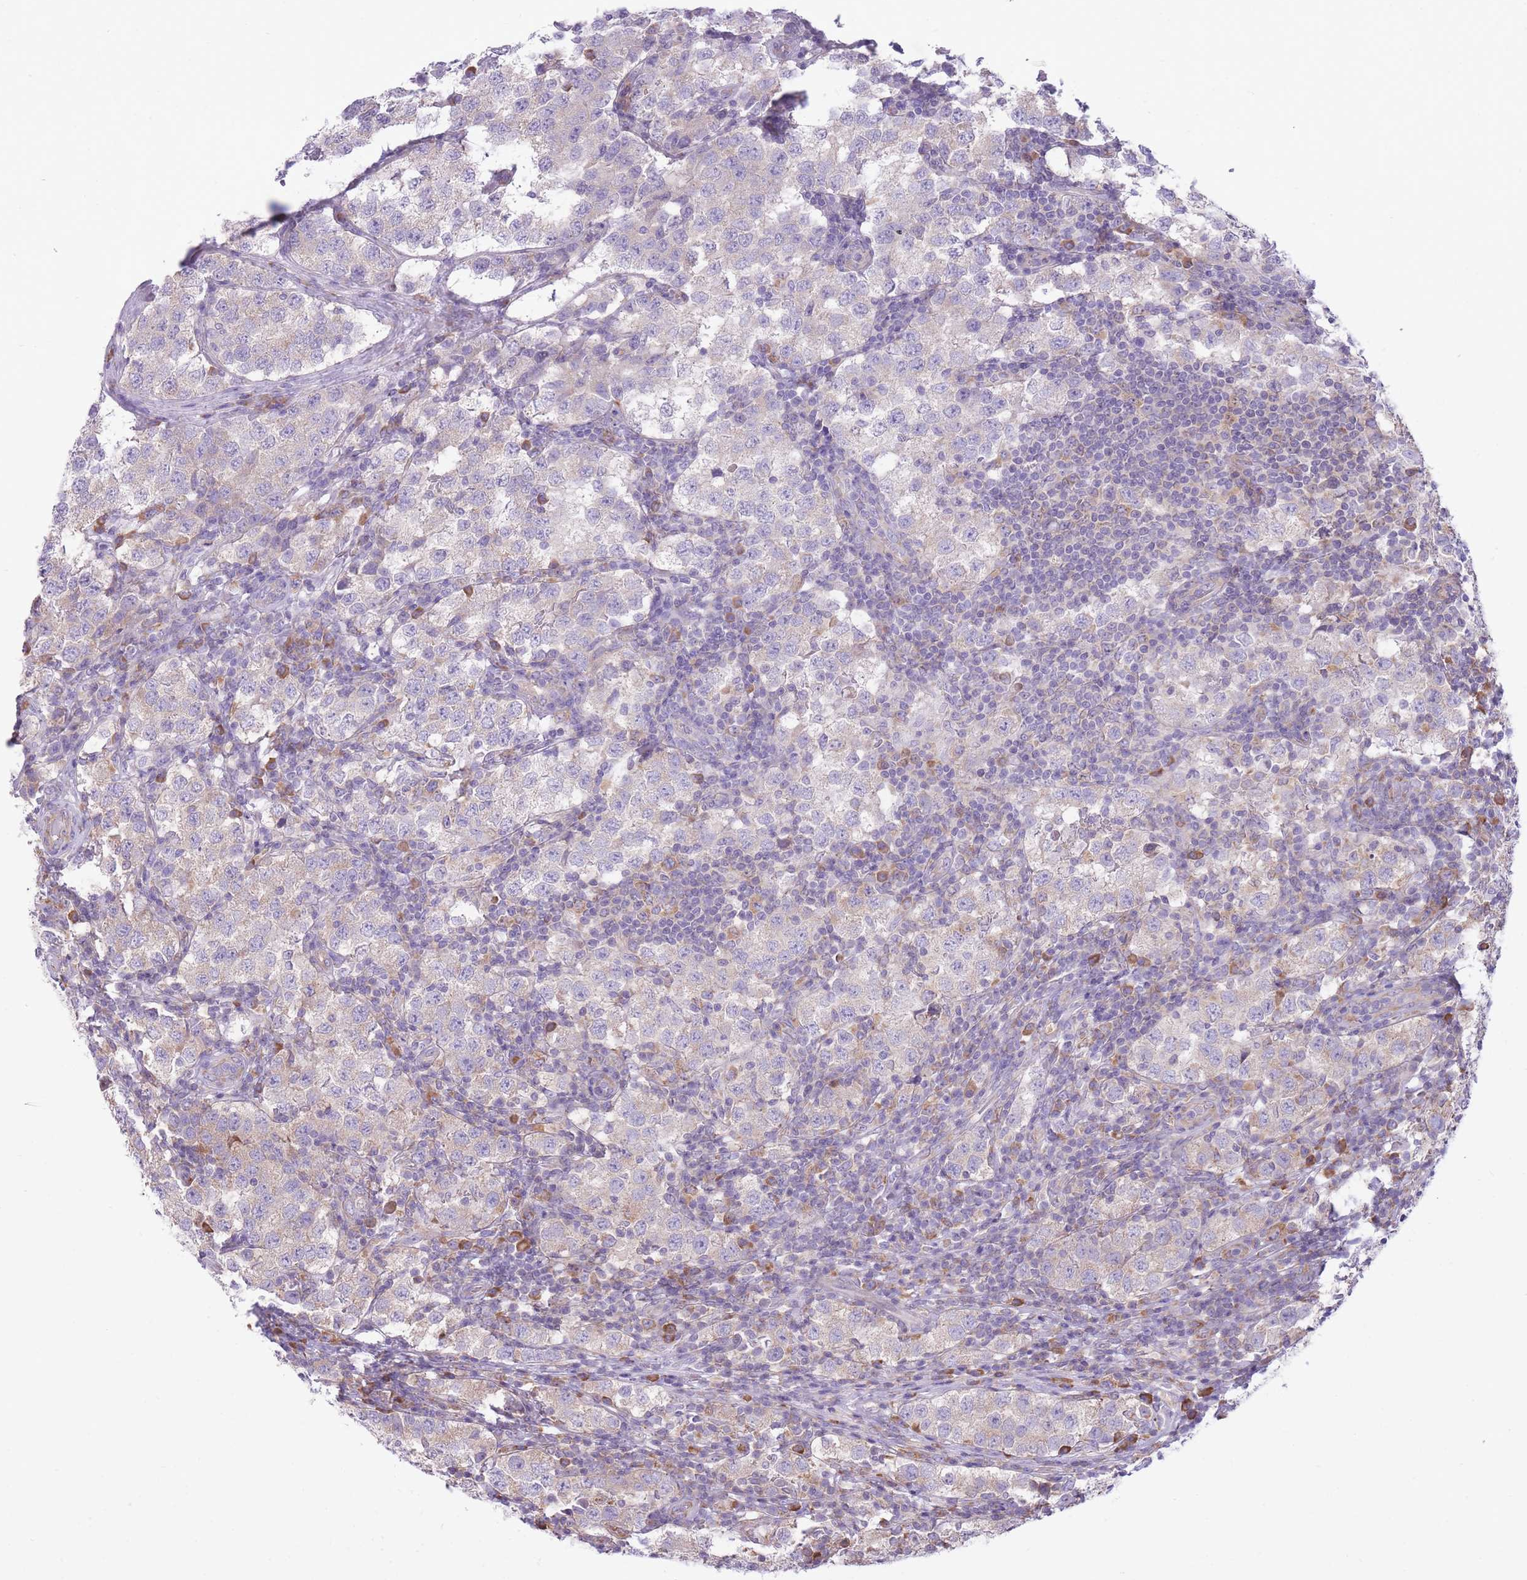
{"staining": {"intensity": "weak", "quantity": "<25%", "location": "cytoplasmic/membranous"}, "tissue": "testis cancer", "cell_type": "Tumor cells", "image_type": "cancer", "snomed": [{"axis": "morphology", "description": "Seminoma, NOS"}, {"axis": "topography", "description": "Testis"}], "caption": "Testis seminoma was stained to show a protein in brown. There is no significant staining in tumor cells. (Stains: DAB (3,3'-diaminobenzidine) immunohistochemistry (IHC) with hematoxylin counter stain, Microscopy: brightfield microscopy at high magnification).", "gene": "ZNF501", "patient": {"sex": "male", "age": 34}}